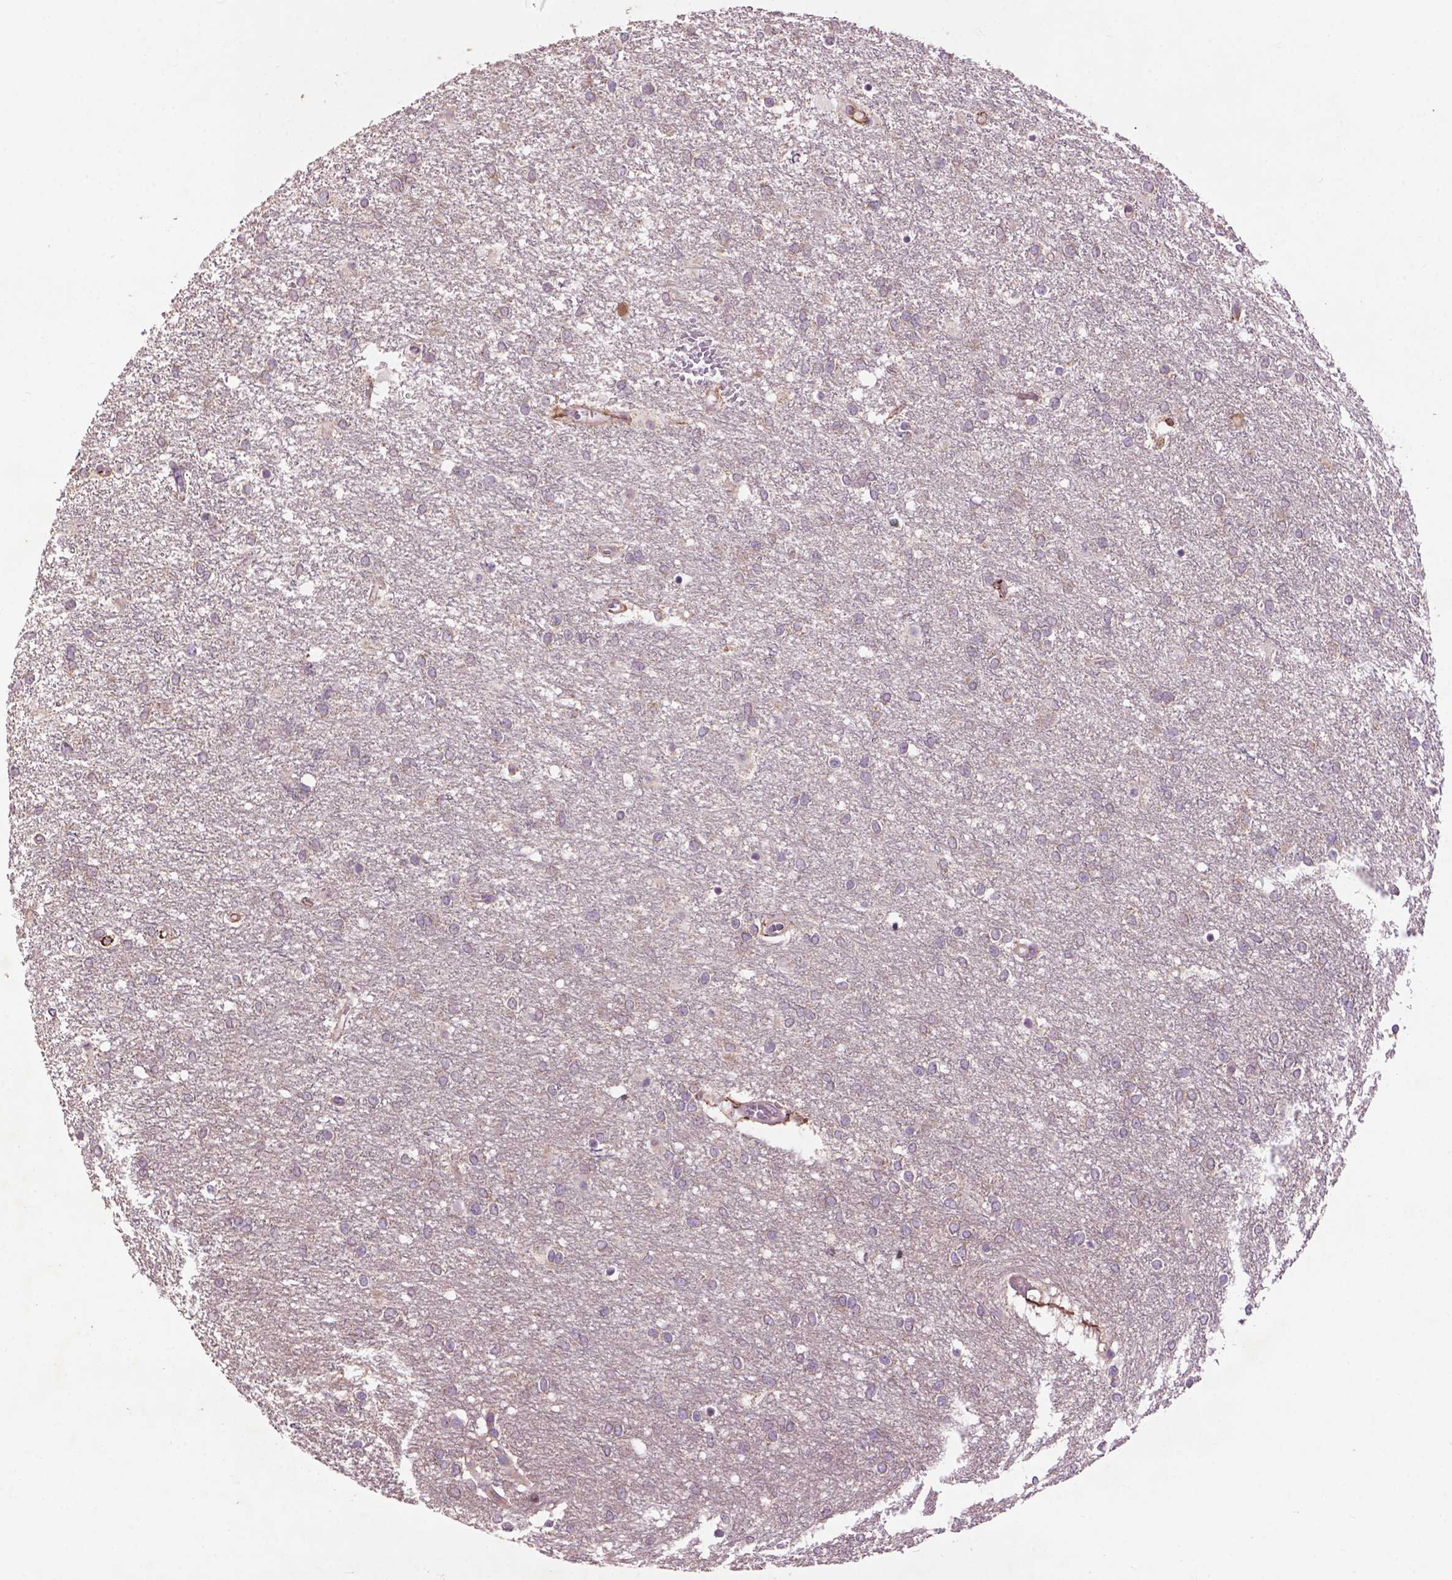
{"staining": {"intensity": "negative", "quantity": "none", "location": "none"}, "tissue": "glioma", "cell_type": "Tumor cells", "image_type": "cancer", "snomed": [{"axis": "morphology", "description": "Glioma, malignant, High grade"}, {"axis": "topography", "description": "Brain"}], "caption": "A histopathology image of human malignant glioma (high-grade) is negative for staining in tumor cells. Nuclei are stained in blue.", "gene": "LRRC3C", "patient": {"sex": "female", "age": 61}}